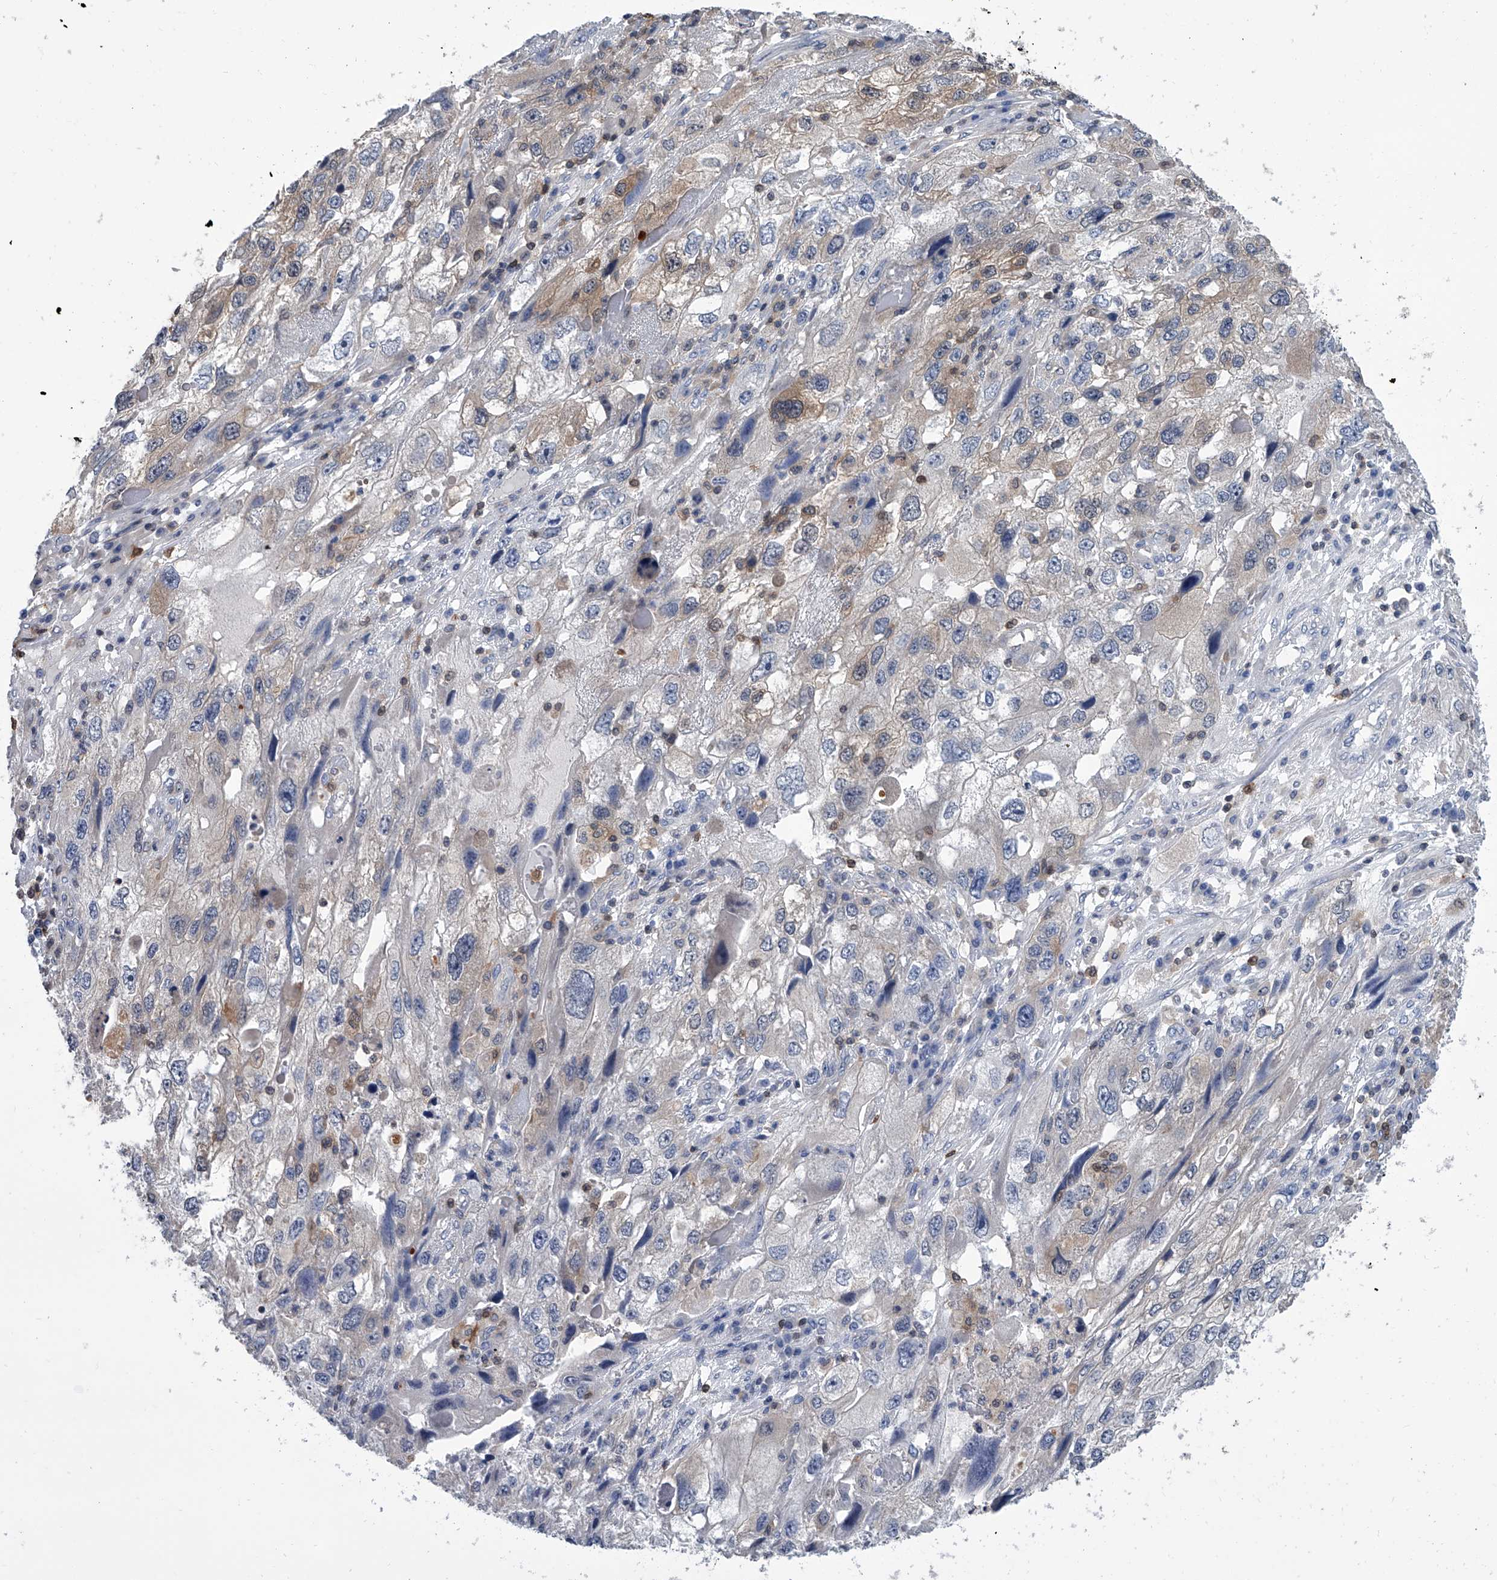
{"staining": {"intensity": "weak", "quantity": "<25%", "location": "cytoplasmic/membranous"}, "tissue": "endometrial cancer", "cell_type": "Tumor cells", "image_type": "cancer", "snomed": [{"axis": "morphology", "description": "Adenocarcinoma, NOS"}, {"axis": "topography", "description": "Endometrium"}], "caption": "Endometrial adenocarcinoma was stained to show a protein in brown. There is no significant positivity in tumor cells. (DAB IHC with hematoxylin counter stain).", "gene": "SERPINB9", "patient": {"sex": "female", "age": 49}}